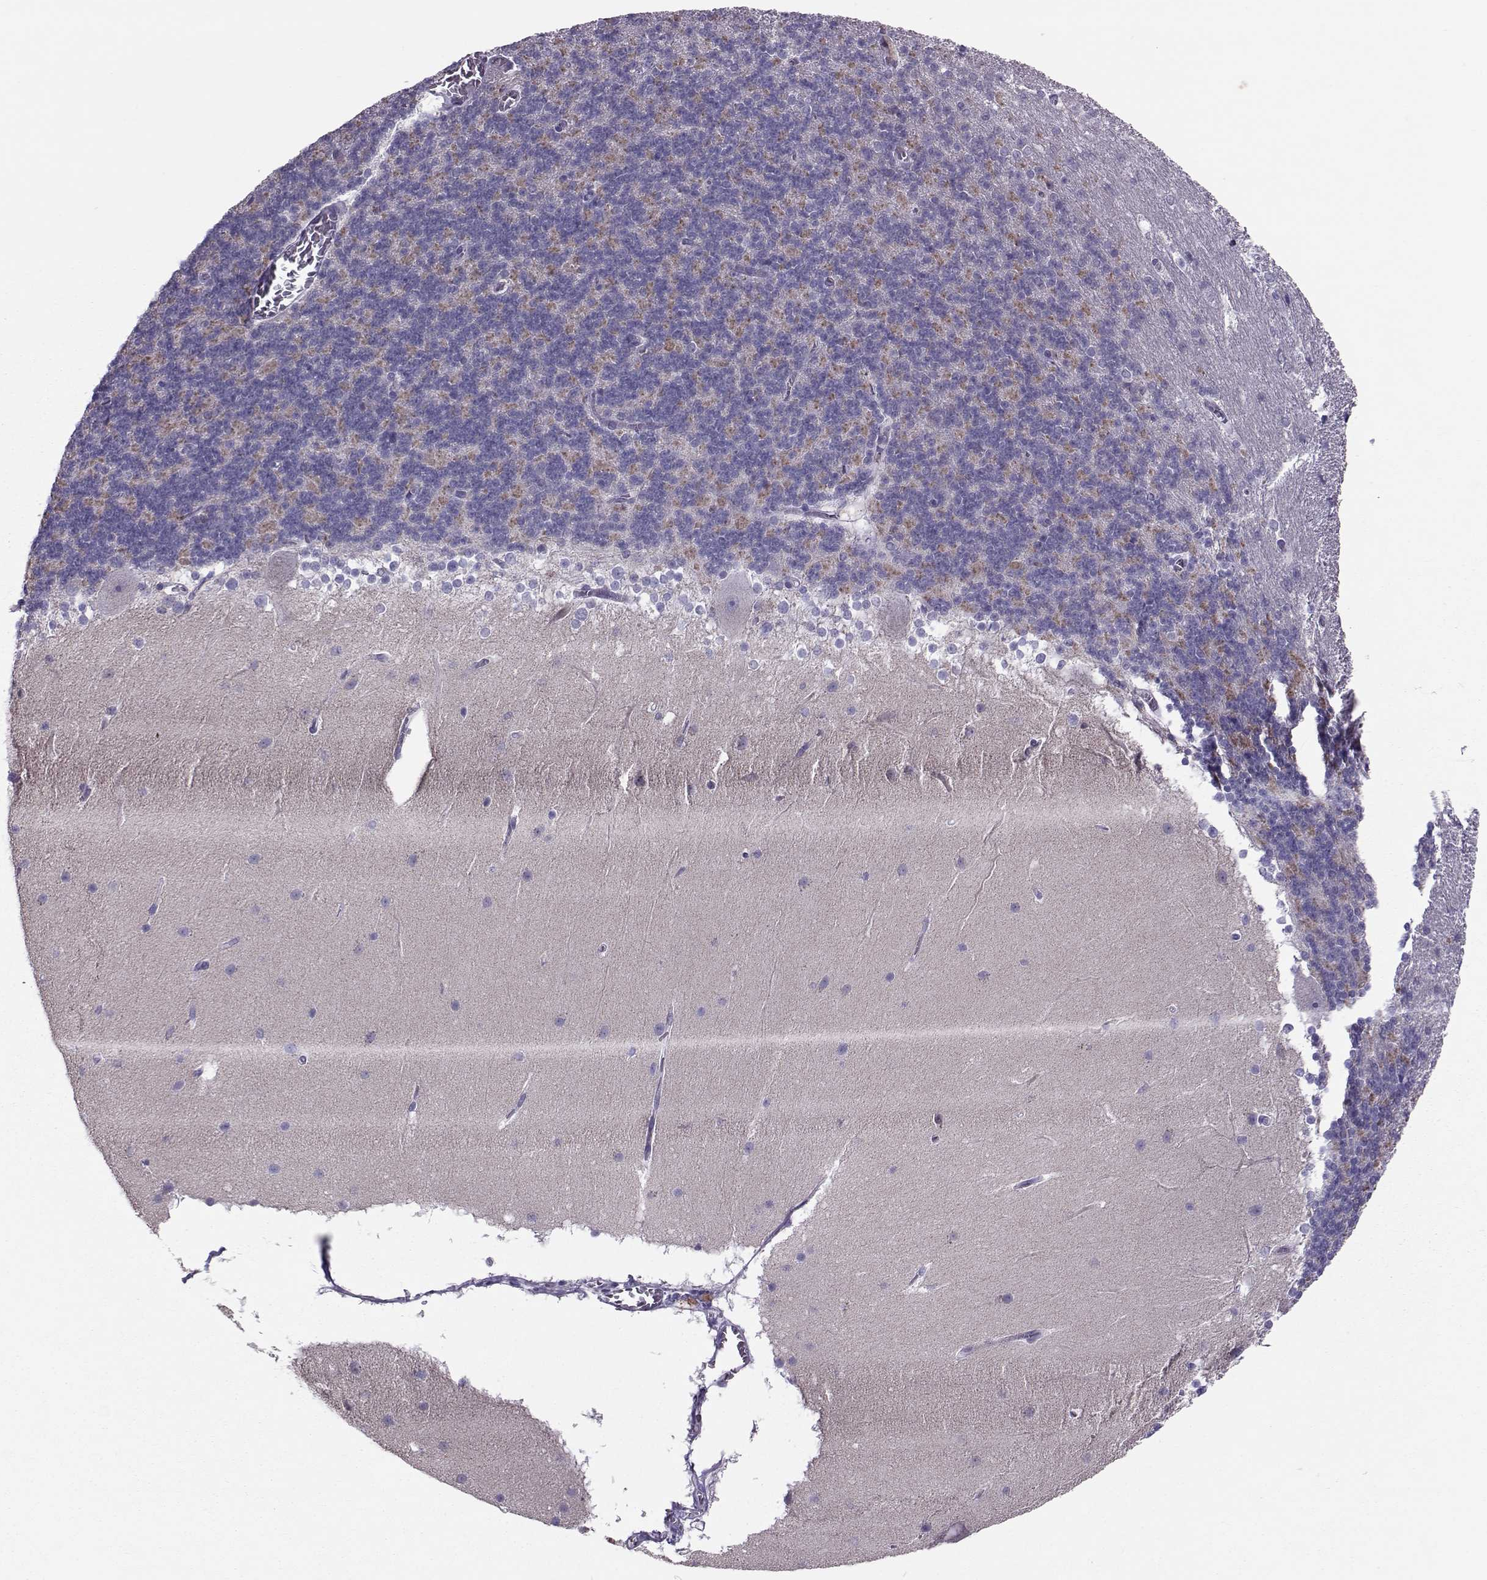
{"staining": {"intensity": "negative", "quantity": "none", "location": "none"}, "tissue": "cerebellum", "cell_type": "Cells in granular layer", "image_type": "normal", "snomed": [{"axis": "morphology", "description": "Normal tissue, NOS"}, {"axis": "topography", "description": "Cerebellum"}], "caption": "The histopathology image exhibits no significant expression in cells in granular layer of cerebellum. (DAB (3,3'-diaminobenzidine) immunohistochemistry (IHC) visualized using brightfield microscopy, high magnification).", "gene": "DNAAF1", "patient": {"sex": "female", "age": 19}}